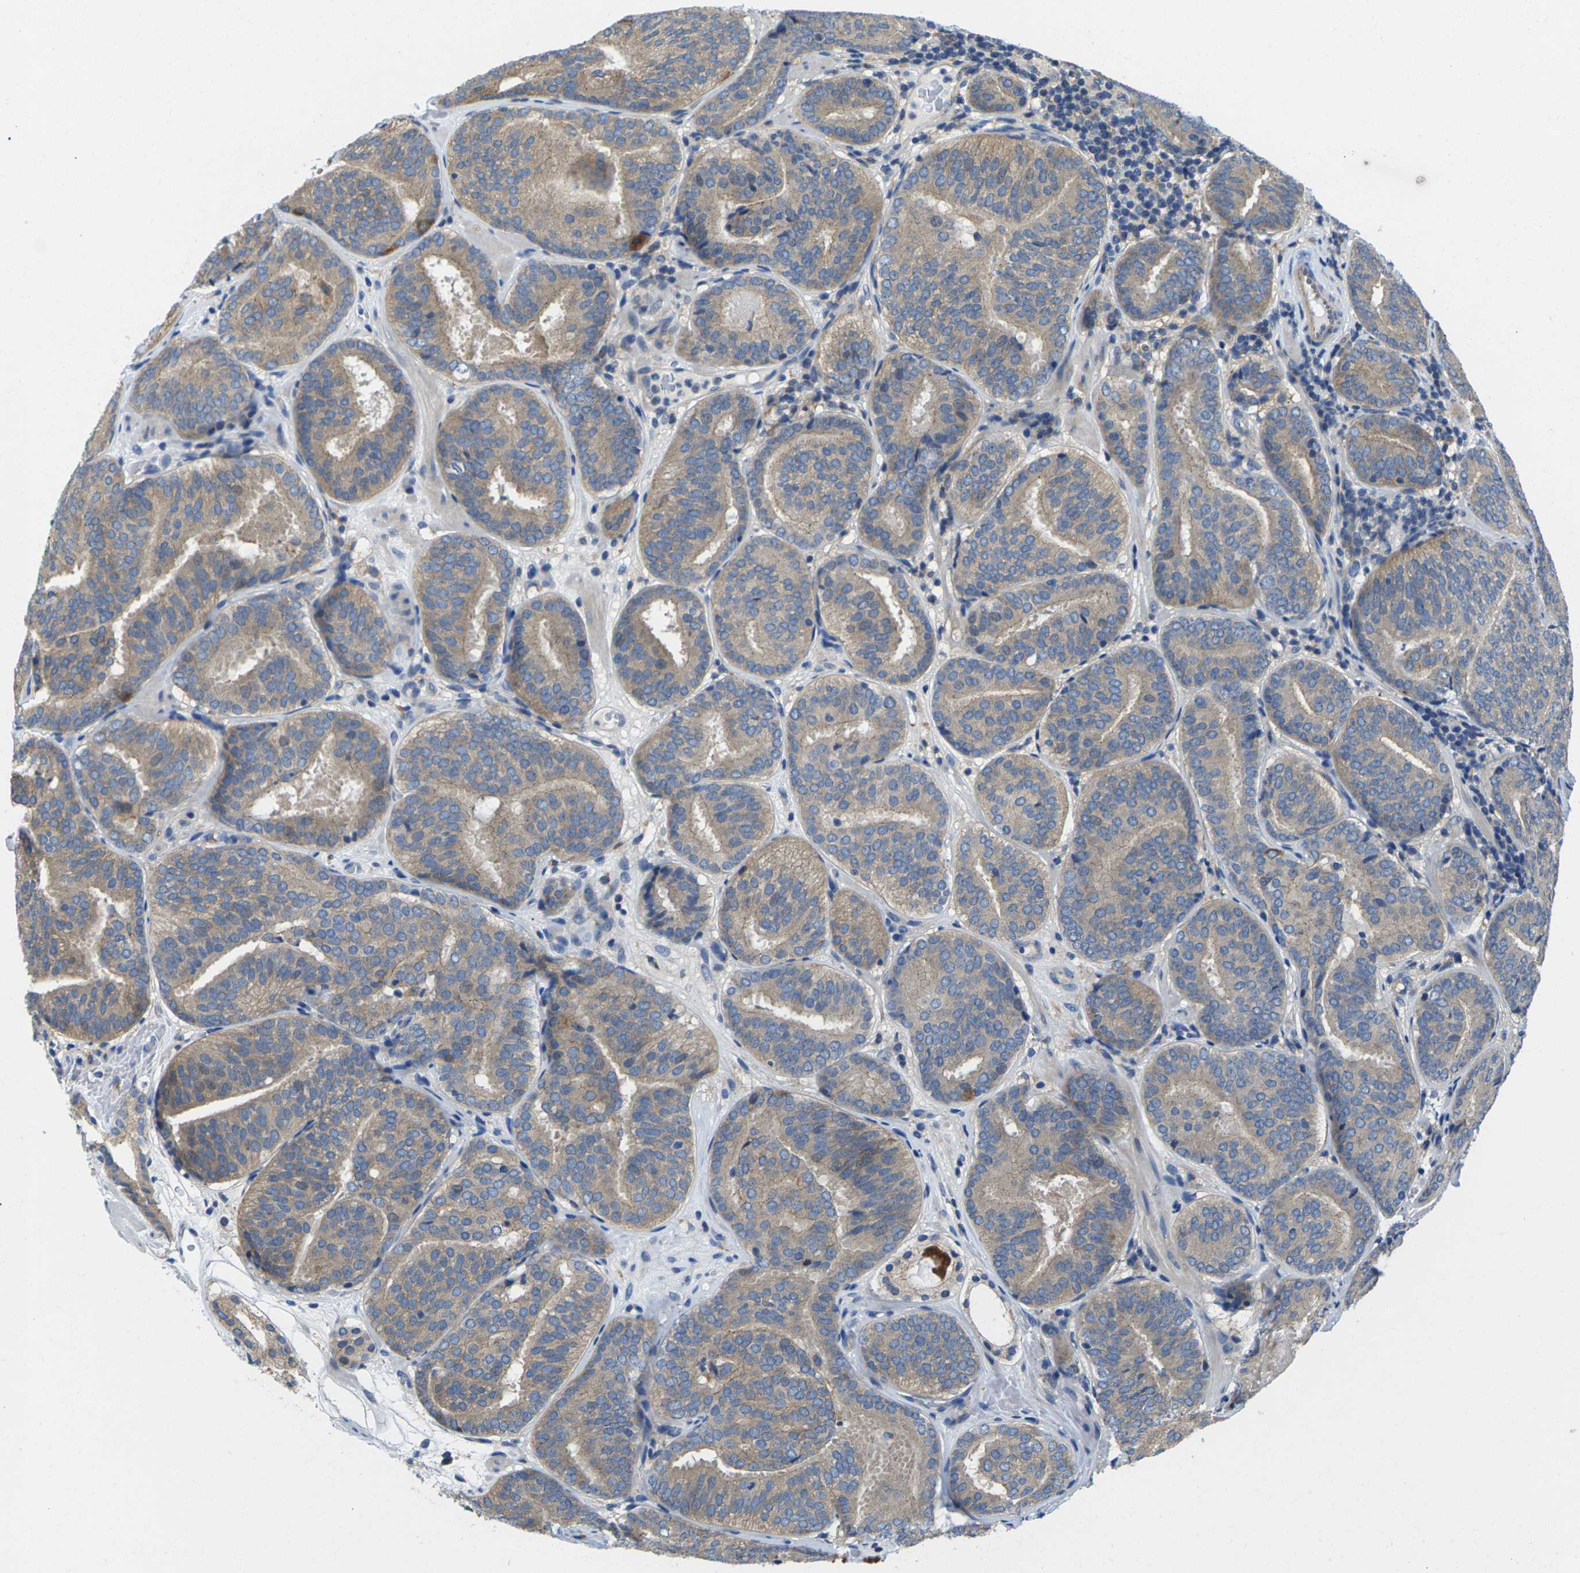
{"staining": {"intensity": "moderate", "quantity": ">75%", "location": "cytoplasmic/membranous"}, "tissue": "prostate cancer", "cell_type": "Tumor cells", "image_type": "cancer", "snomed": [{"axis": "morphology", "description": "Adenocarcinoma, Low grade"}, {"axis": "topography", "description": "Prostate"}], "caption": "The immunohistochemical stain highlights moderate cytoplasmic/membranous expression in tumor cells of prostate cancer (adenocarcinoma (low-grade)) tissue. The staining was performed using DAB, with brown indicating positive protein expression. Nuclei are stained blue with hematoxylin.", "gene": "SCNN1A", "patient": {"sex": "male", "age": 69}}